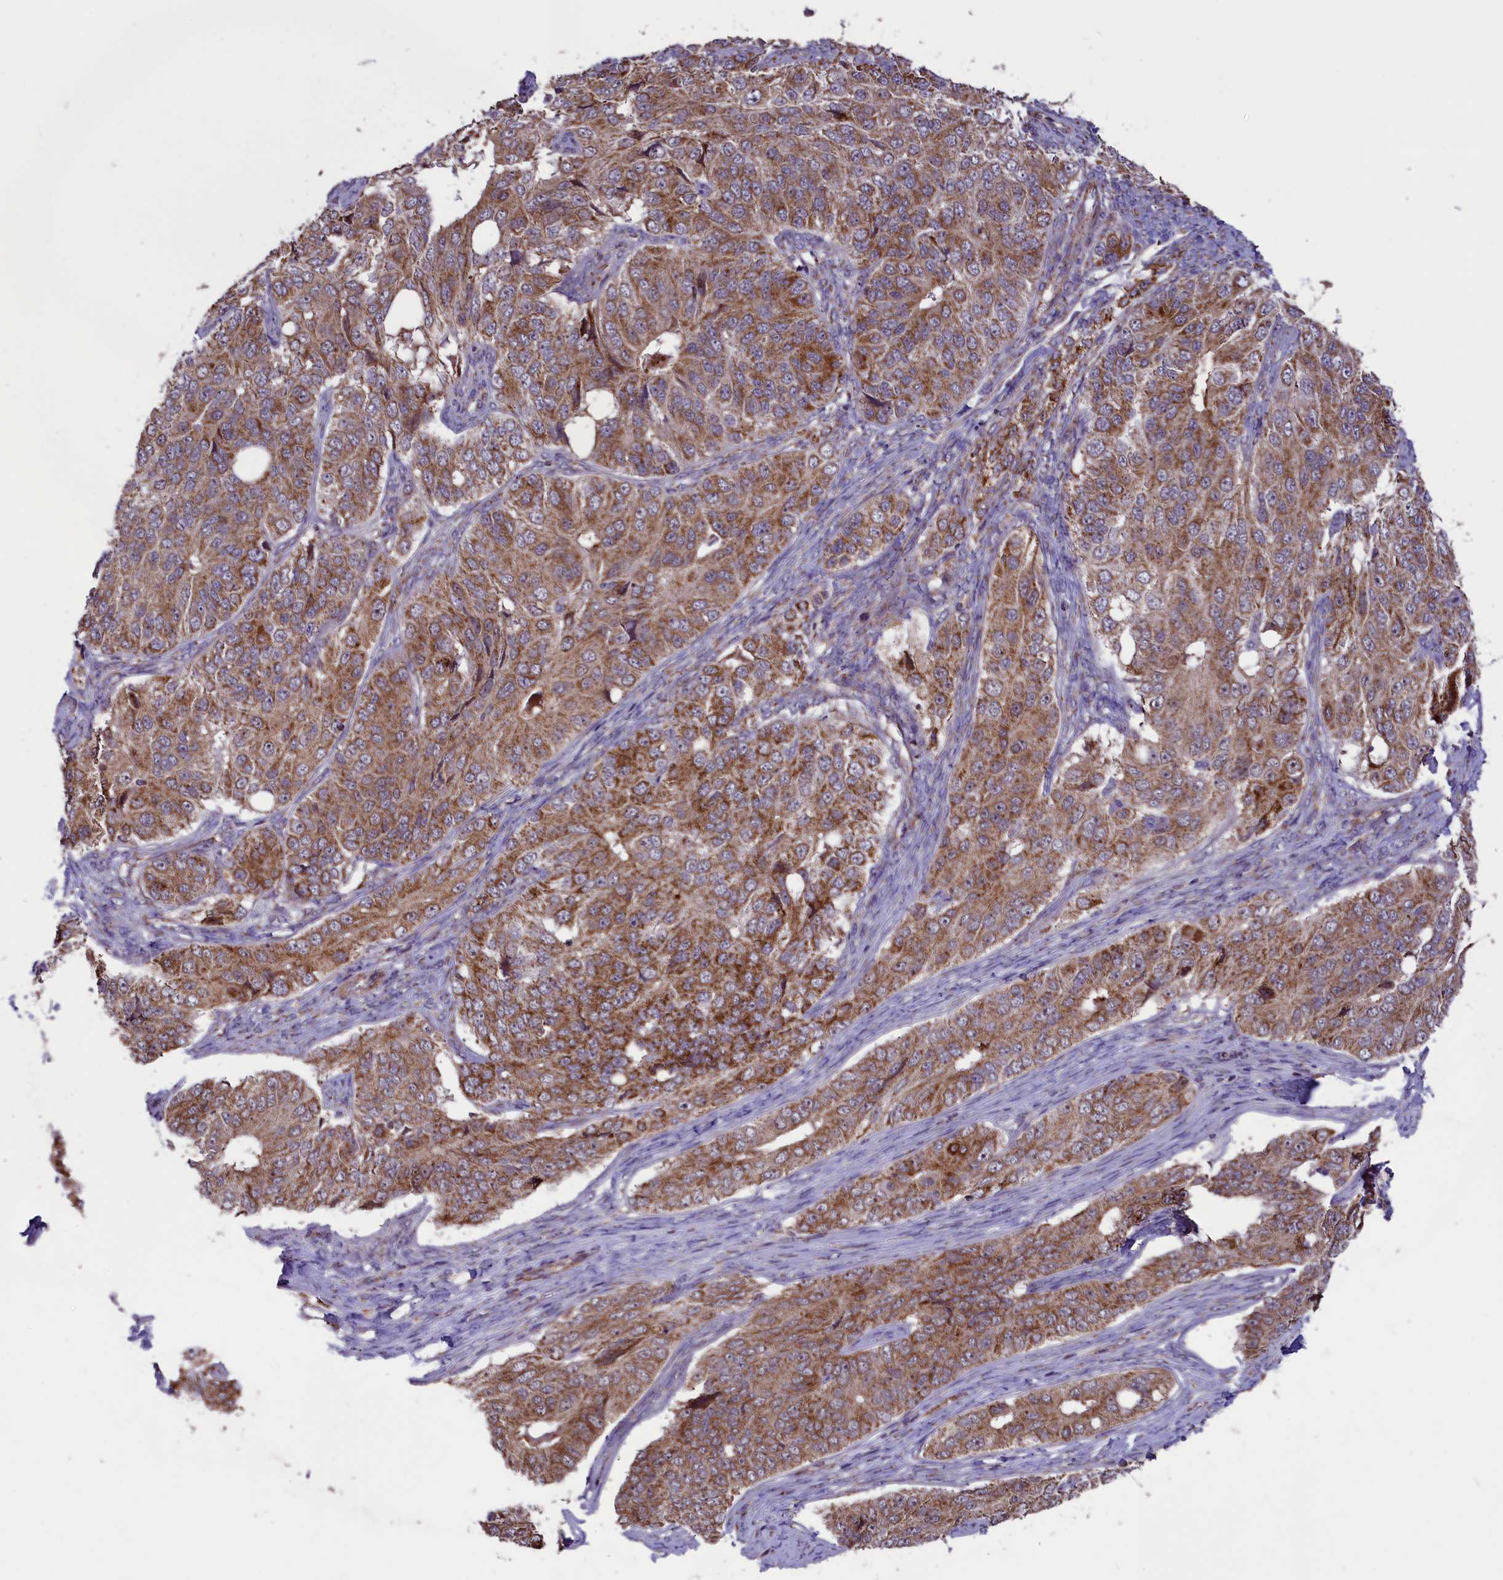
{"staining": {"intensity": "moderate", "quantity": ">75%", "location": "cytoplasmic/membranous"}, "tissue": "ovarian cancer", "cell_type": "Tumor cells", "image_type": "cancer", "snomed": [{"axis": "morphology", "description": "Carcinoma, endometroid"}, {"axis": "topography", "description": "Ovary"}], "caption": "Endometroid carcinoma (ovarian) stained with immunohistochemistry displays moderate cytoplasmic/membranous positivity in about >75% of tumor cells. The staining was performed using DAB (3,3'-diaminobenzidine), with brown indicating positive protein expression. Nuclei are stained blue with hematoxylin.", "gene": "GLRX5", "patient": {"sex": "female", "age": 51}}